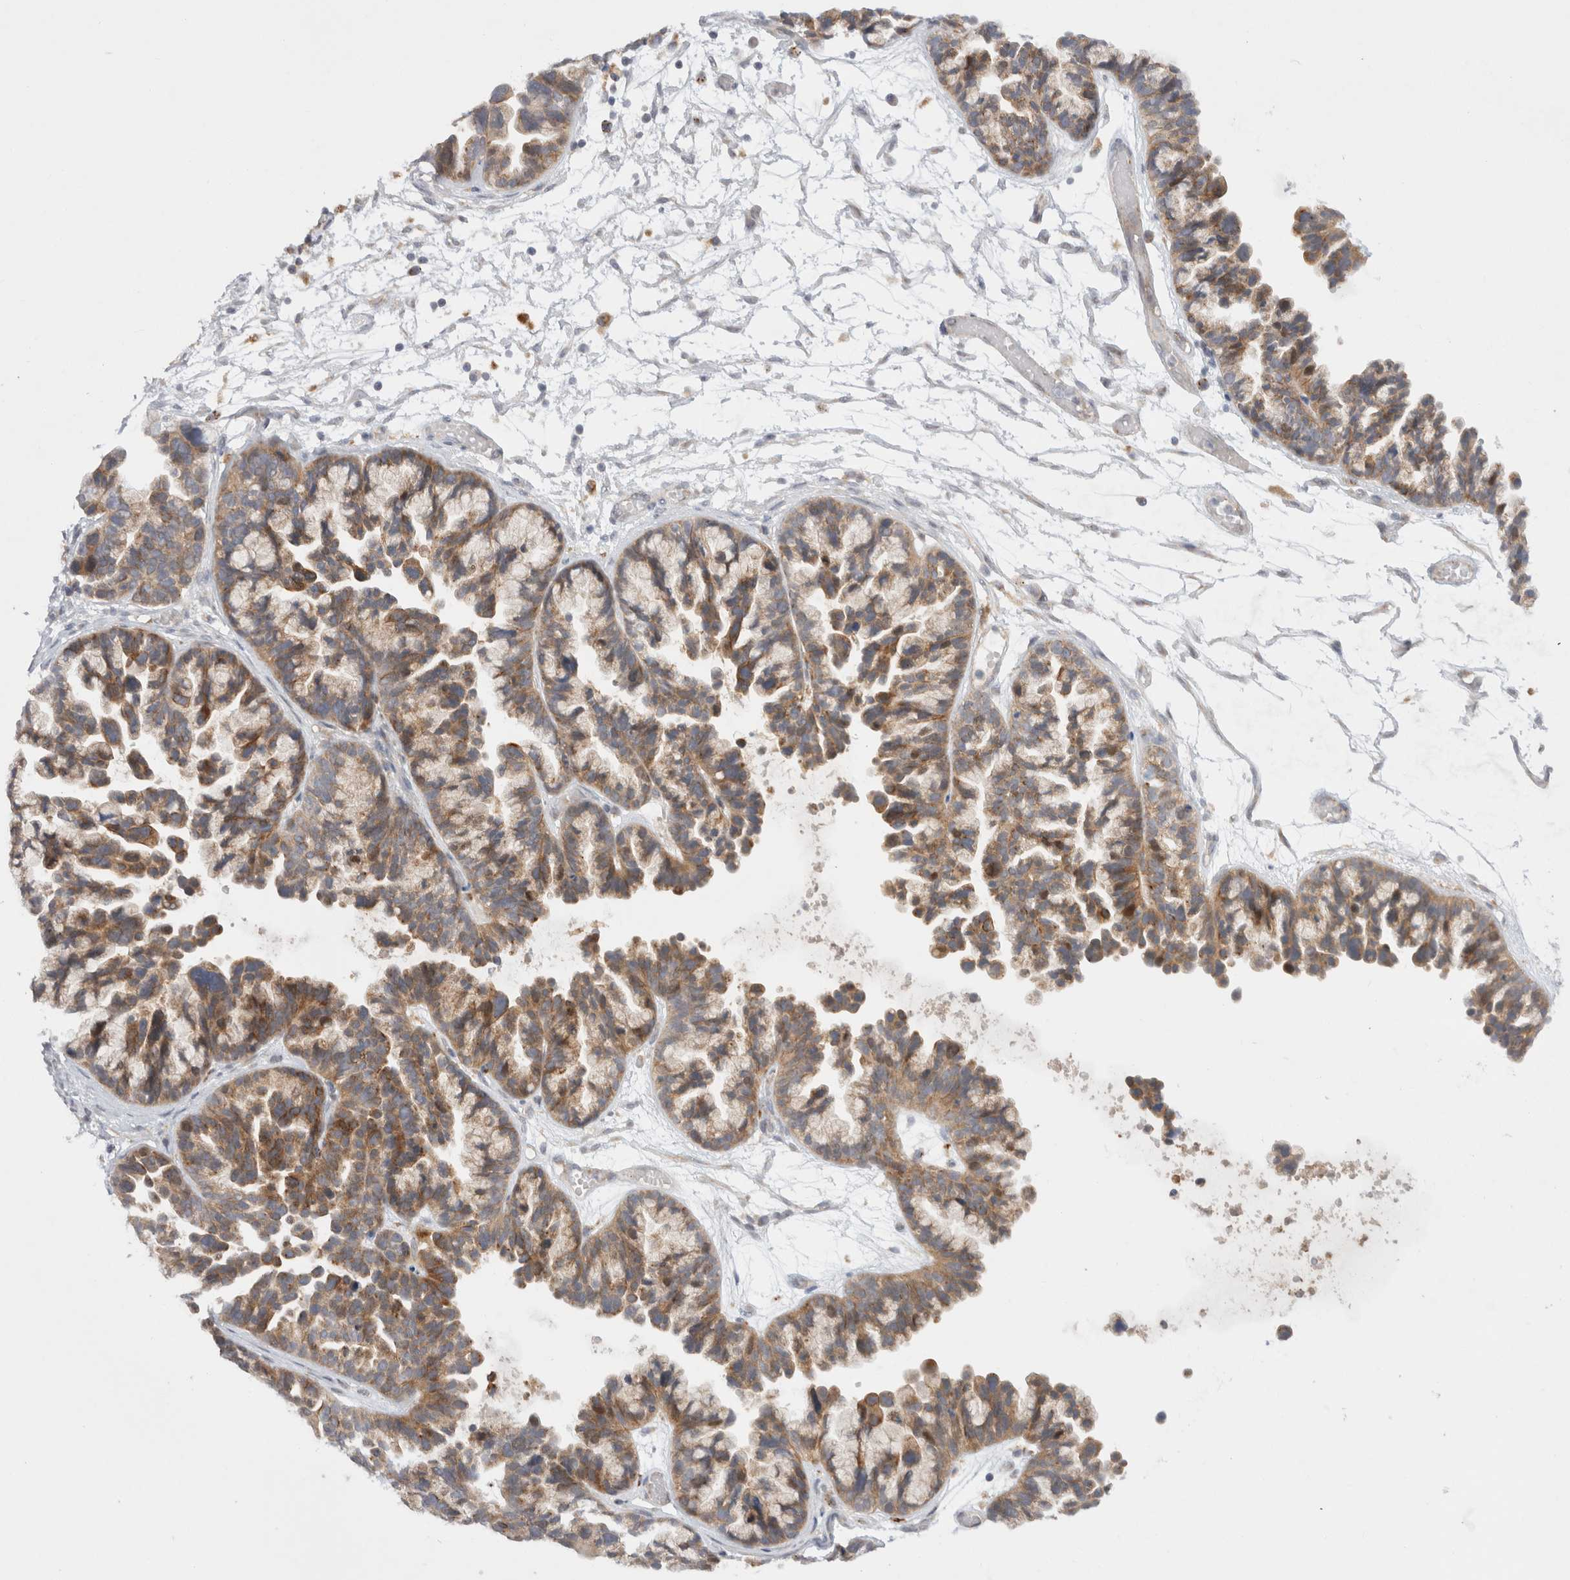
{"staining": {"intensity": "moderate", "quantity": ">75%", "location": "cytoplasmic/membranous"}, "tissue": "ovarian cancer", "cell_type": "Tumor cells", "image_type": "cancer", "snomed": [{"axis": "morphology", "description": "Cystadenocarcinoma, serous, NOS"}, {"axis": "topography", "description": "Ovary"}], "caption": "High-power microscopy captured an IHC histopathology image of serous cystadenocarcinoma (ovarian), revealing moderate cytoplasmic/membranous staining in about >75% of tumor cells.", "gene": "NPC1", "patient": {"sex": "female", "age": 56}}